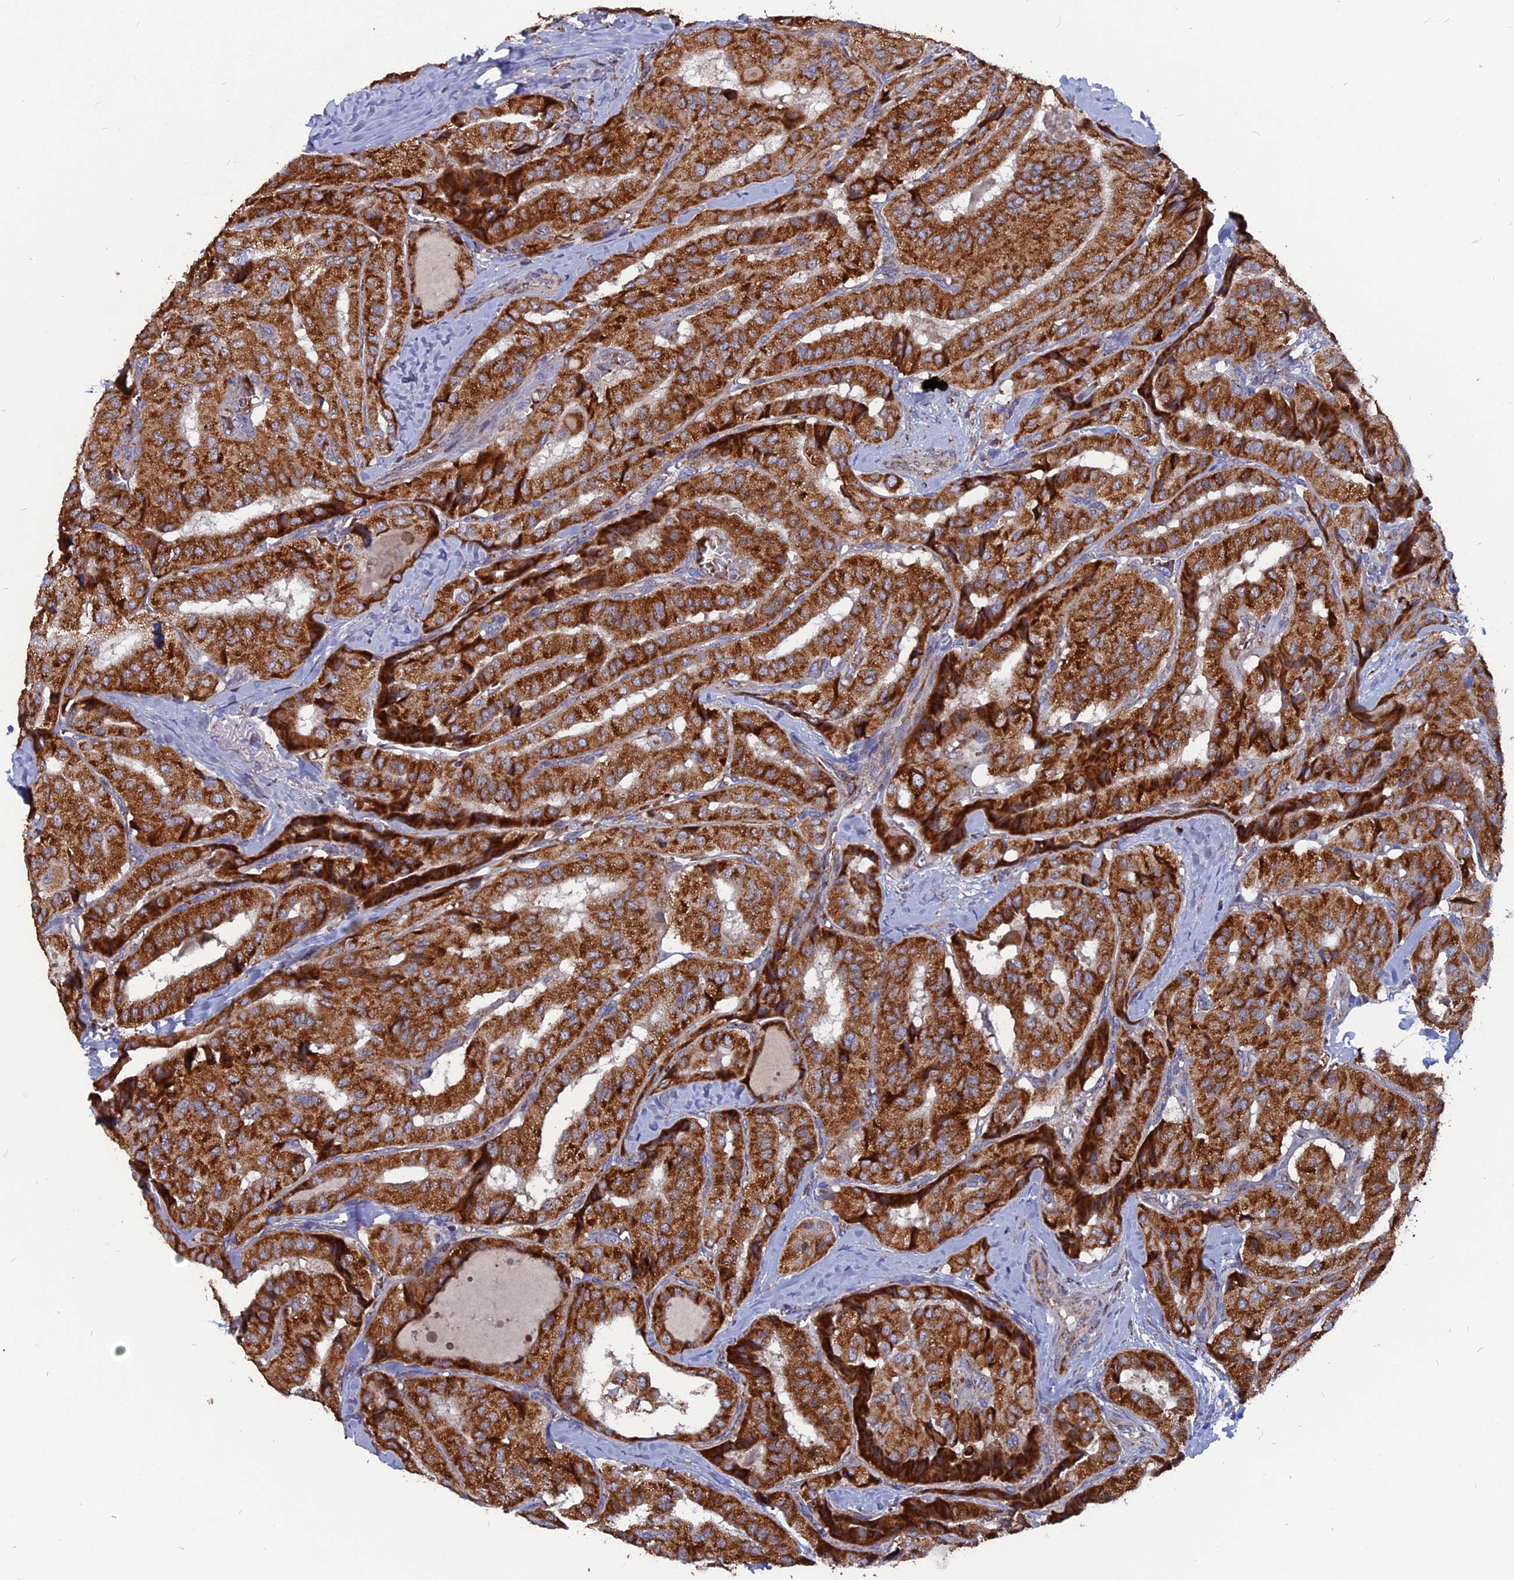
{"staining": {"intensity": "strong", "quantity": ">75%", "location": "cytoplasmic/membranous"}, "tissue": "thyroid cancer", "cell_type": "Tumor cells", "image_type": "cancer", "snomed": [{"axis": "morphology", "description": "Normal tissue, NOS"}, {"axis": "morphology", "description": "Papillary adenocarcinoma, NOS"}, {"axis": "topography", "description": "Thyroid gland"}], "caption": "Approximately >75% of tumor cells in human thyroid cancer display strong cytoplasmic/membranous protein expression as visualized by brown immunohistochemical staining.", "gene": "TGFA", "patient": {"sex": "female", "age": 59}}